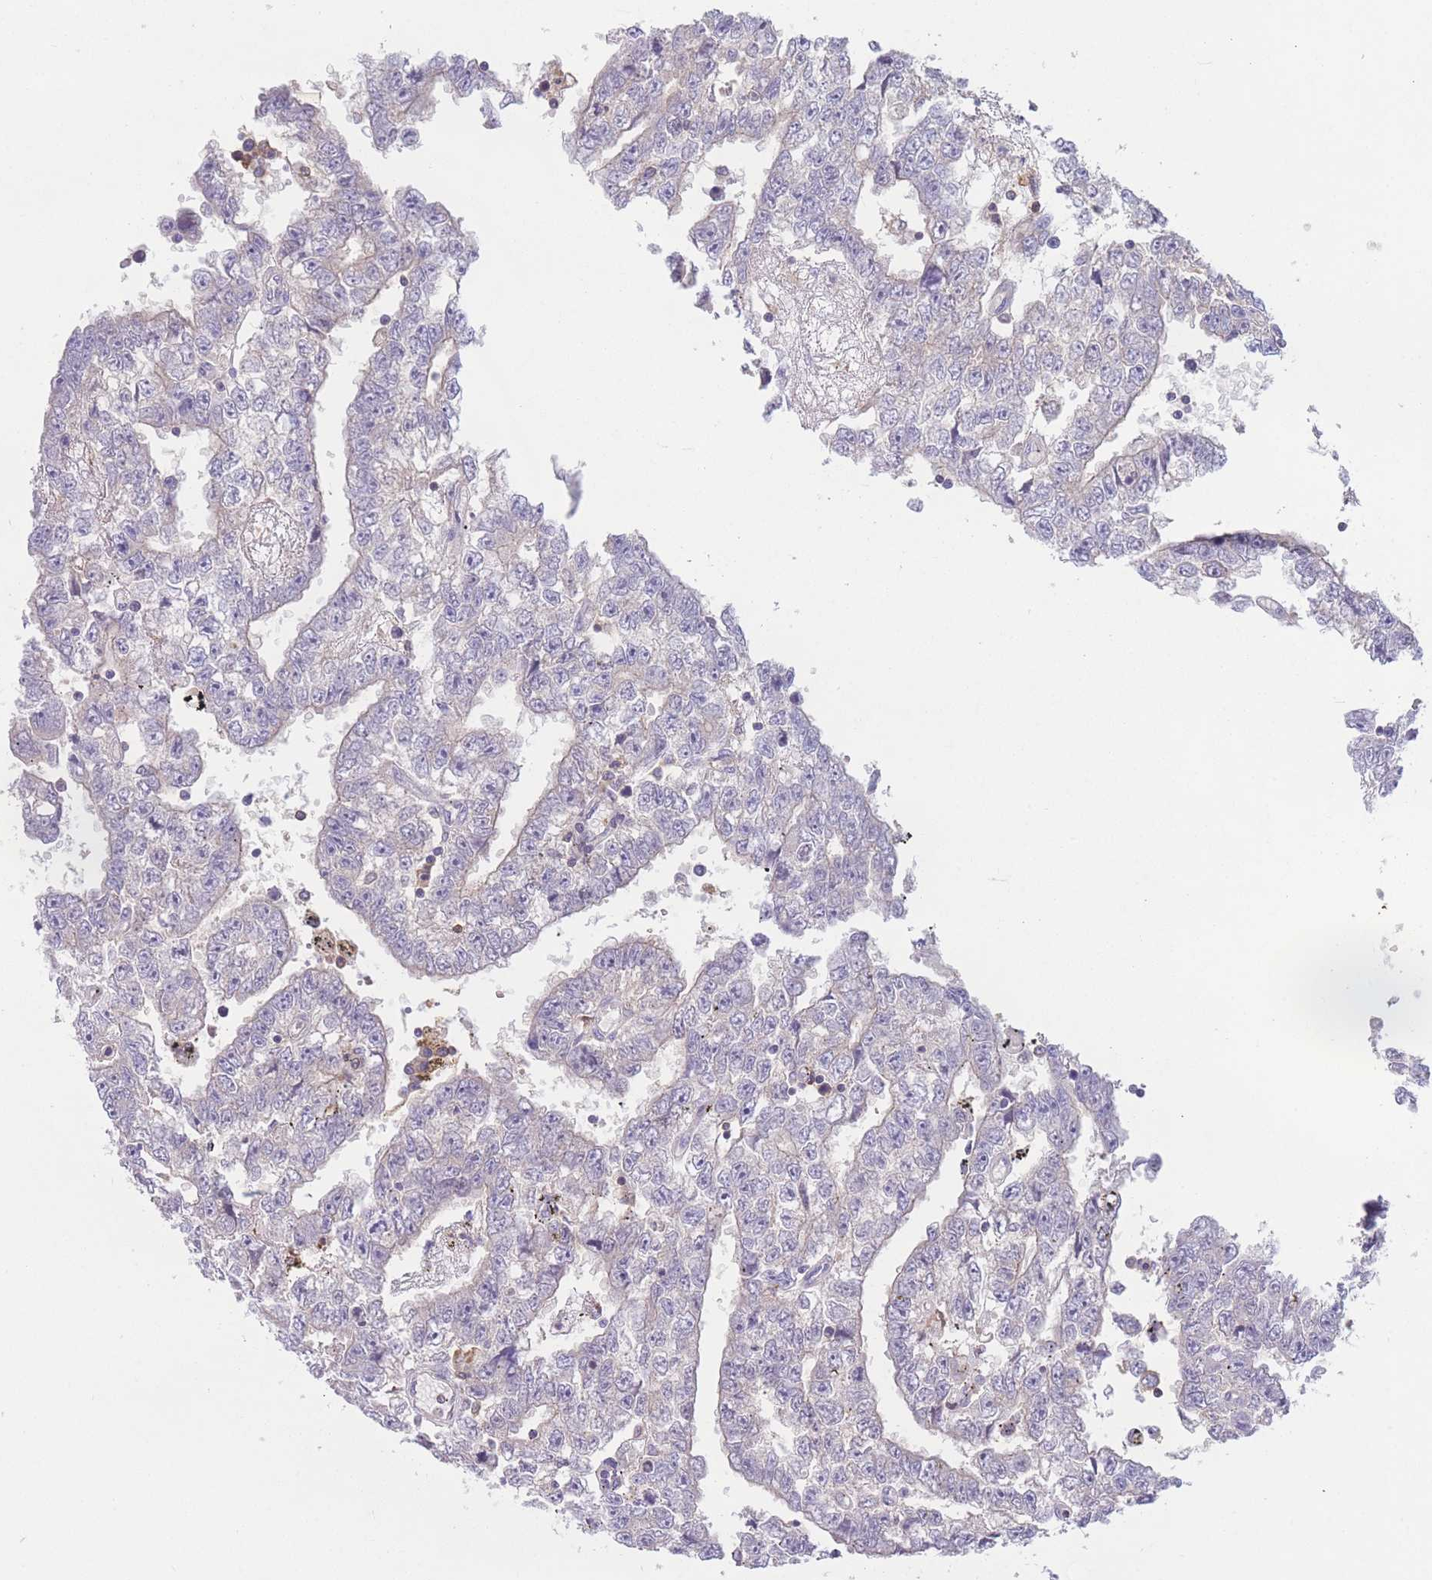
{"staining": {"intensity": "negative", "quantity": "none", "location": "none"}, "tissue": "testis cancer", "cell_type": "Tumor cells", "image_type": "cancer", "snomed": [{"axis": "morphology", "description": "Carcinoma, Embryonal, NOS"}, {"axis": "topography", "description": "Testis"}], "caption": "An immunohistochemistry micrograph of testis cancer is shown. There is no staining in tumor cells of testis cancer. (Stains: DAB (3,3'-diaminobenzidine) IHC with hematoxylin counter stain, Microscopy: brightfield microscopy at high magnification).", "gene": "ST3GAL4", "patient": {"sex": "male", "age": 25}}